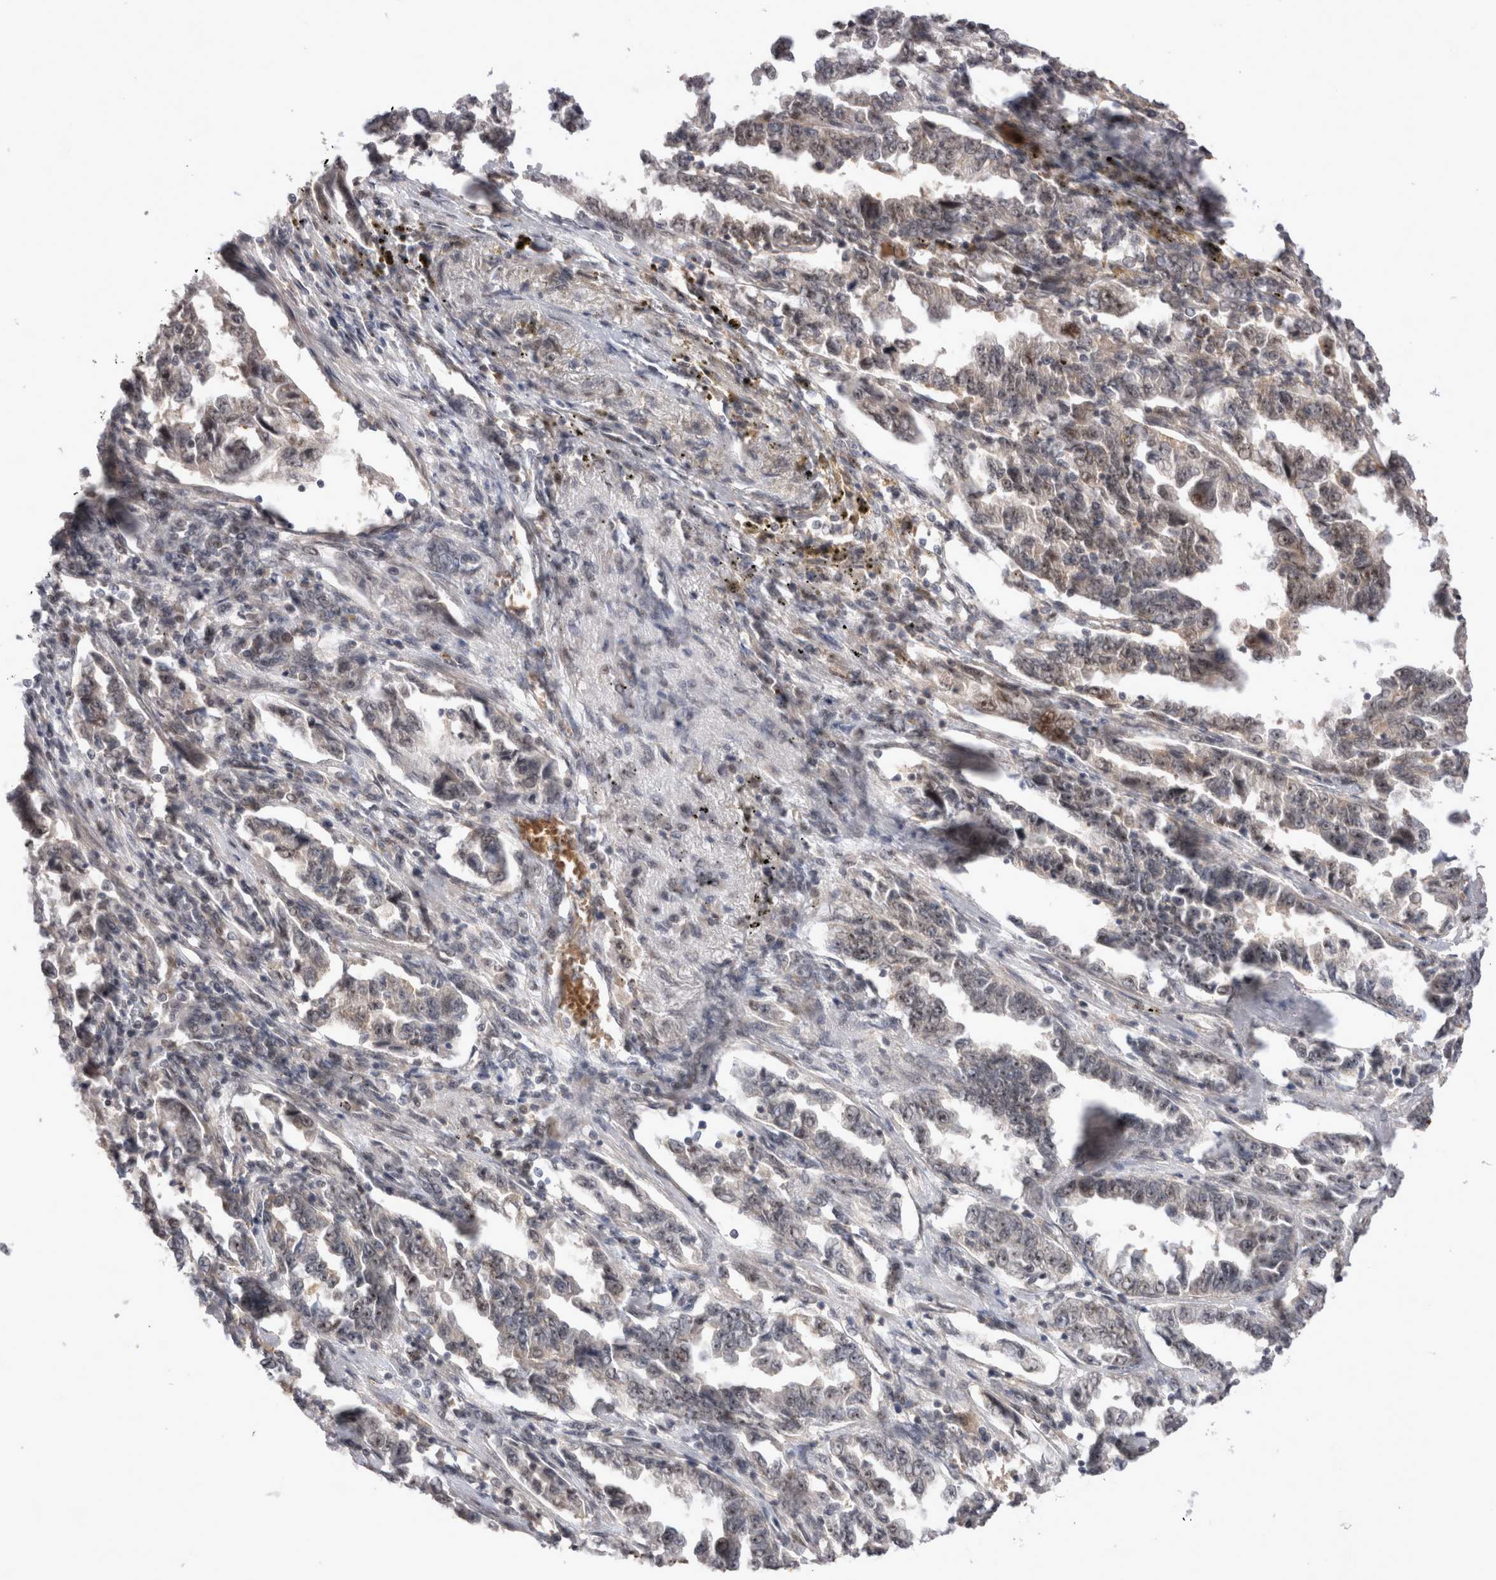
{"staining": {"intensity": "weak", "quantity": "25%-75%", "location": "nuclear"}, "tissue": "lung cancer", "cell_type": "Tumor cells", "image_type": "cancer", "snomed": [{"axis": "morphology", "description": "Adenocarcinoma, NOS"}, {"axis": "topography", "description": "Lung"}], "caption": "Immunohistochemistry image of human lung cancer (adenocarcinoma) stained for a protein (brown), which demonstrates low levels of weak nuclear positivity in about 25%-75% of tumor cells.", "gene": "STK11", "patient": {"sex": "female", "age": 51}}